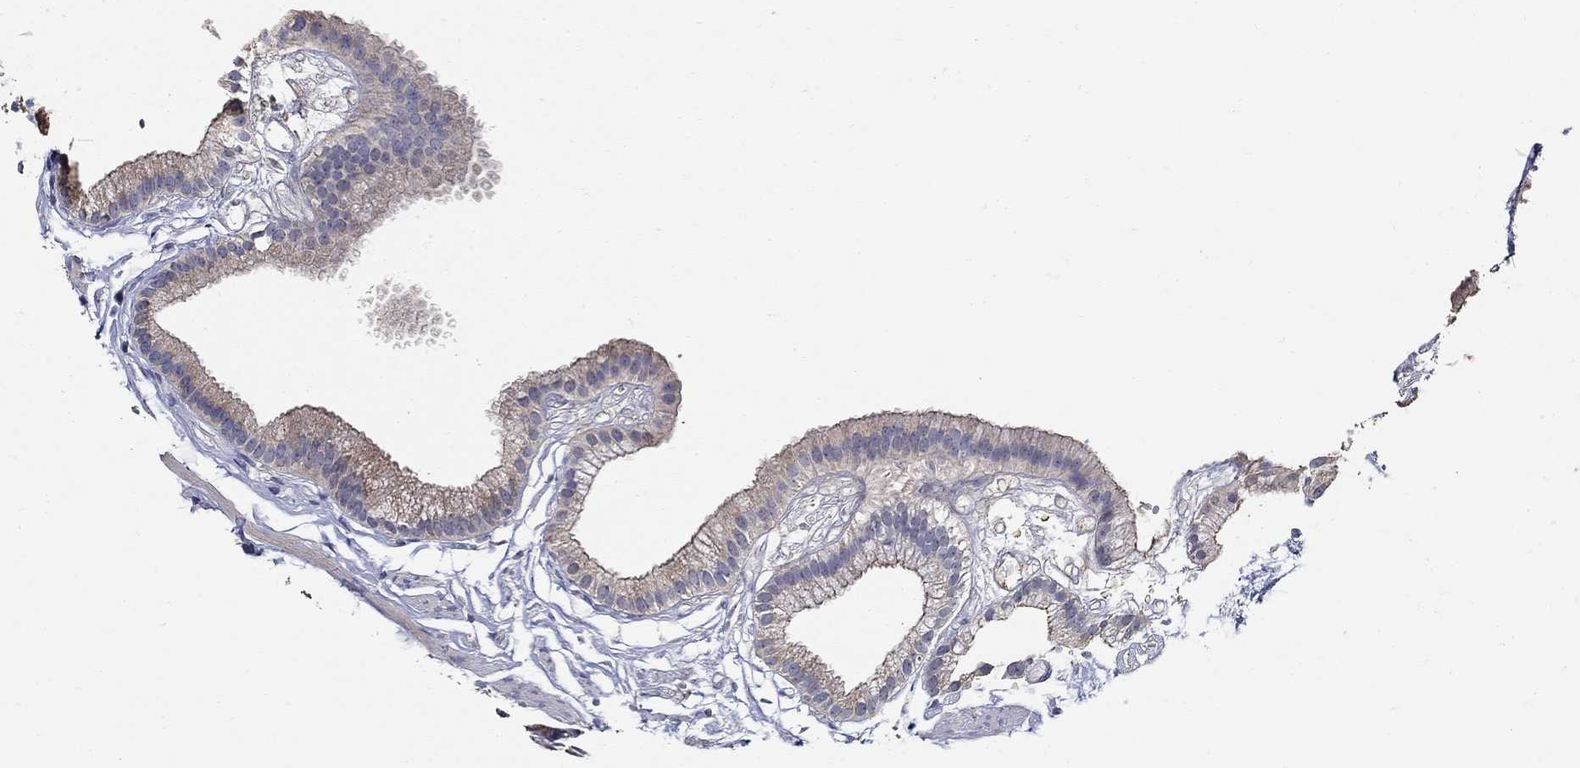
{"staining": {"intensity": "weak", "quantity": "<25%", "location": "cytoplasmic/membranous"}, "tissue": "gallbladder", "cell_type": "Glandular cells", "image_type": "normal", "snomed": [{"axis": "morphology", "description": "Normal tissue, NOS"}, {"axis": "topography", "description": "Gallbladder"}], "caption": "Immunohistochemistry (IHC) photomicrograph of normal gallbladder stained for a protein (brown), which demonstrates no expression in glandular cells.", "gene": "EMILIN3", "patient": {"sex": "female", "age": 45}}